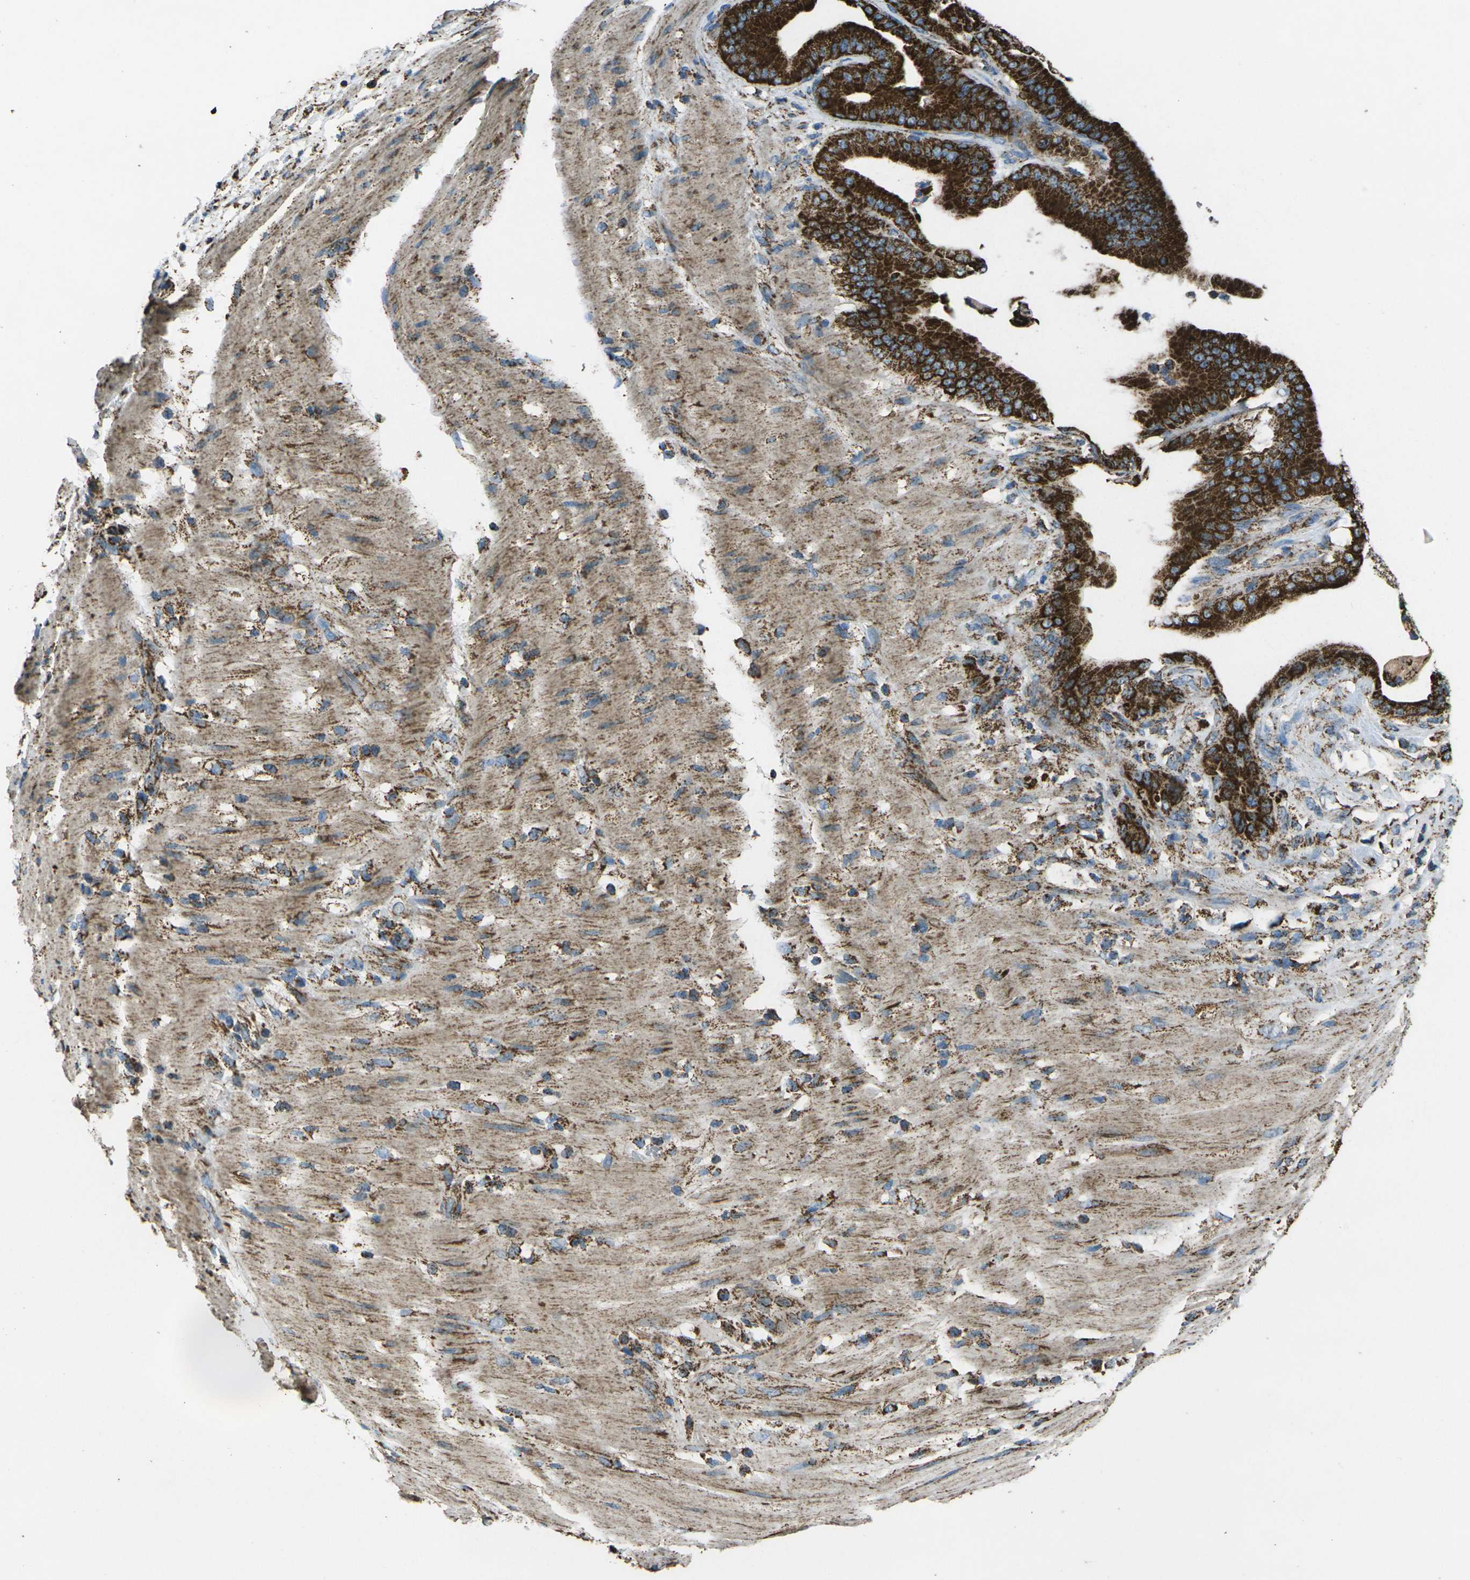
{"staining": {"intensity": "strong", "quantity": ">75%", "location": "cytoplasmic/membranous"}, "tissue": "pancreatic cancer", "cell_type": "Tumor cells", "image_type": "cancer", "snomed": [{"axis": "morphology", "description": "Adenocarcinoma, NOS"}, {"axis": "topography", "description": "Pancreas"}], "caption": "Immunohistochemical staining of human pancreatic cancer (adenocarcinoma) reveals high levels of strong cytoplasmic/membranous positivity in about >75% of tumor cells.", "gene": "KLHL5", "patient": {"sex": "male", "age": 63}}